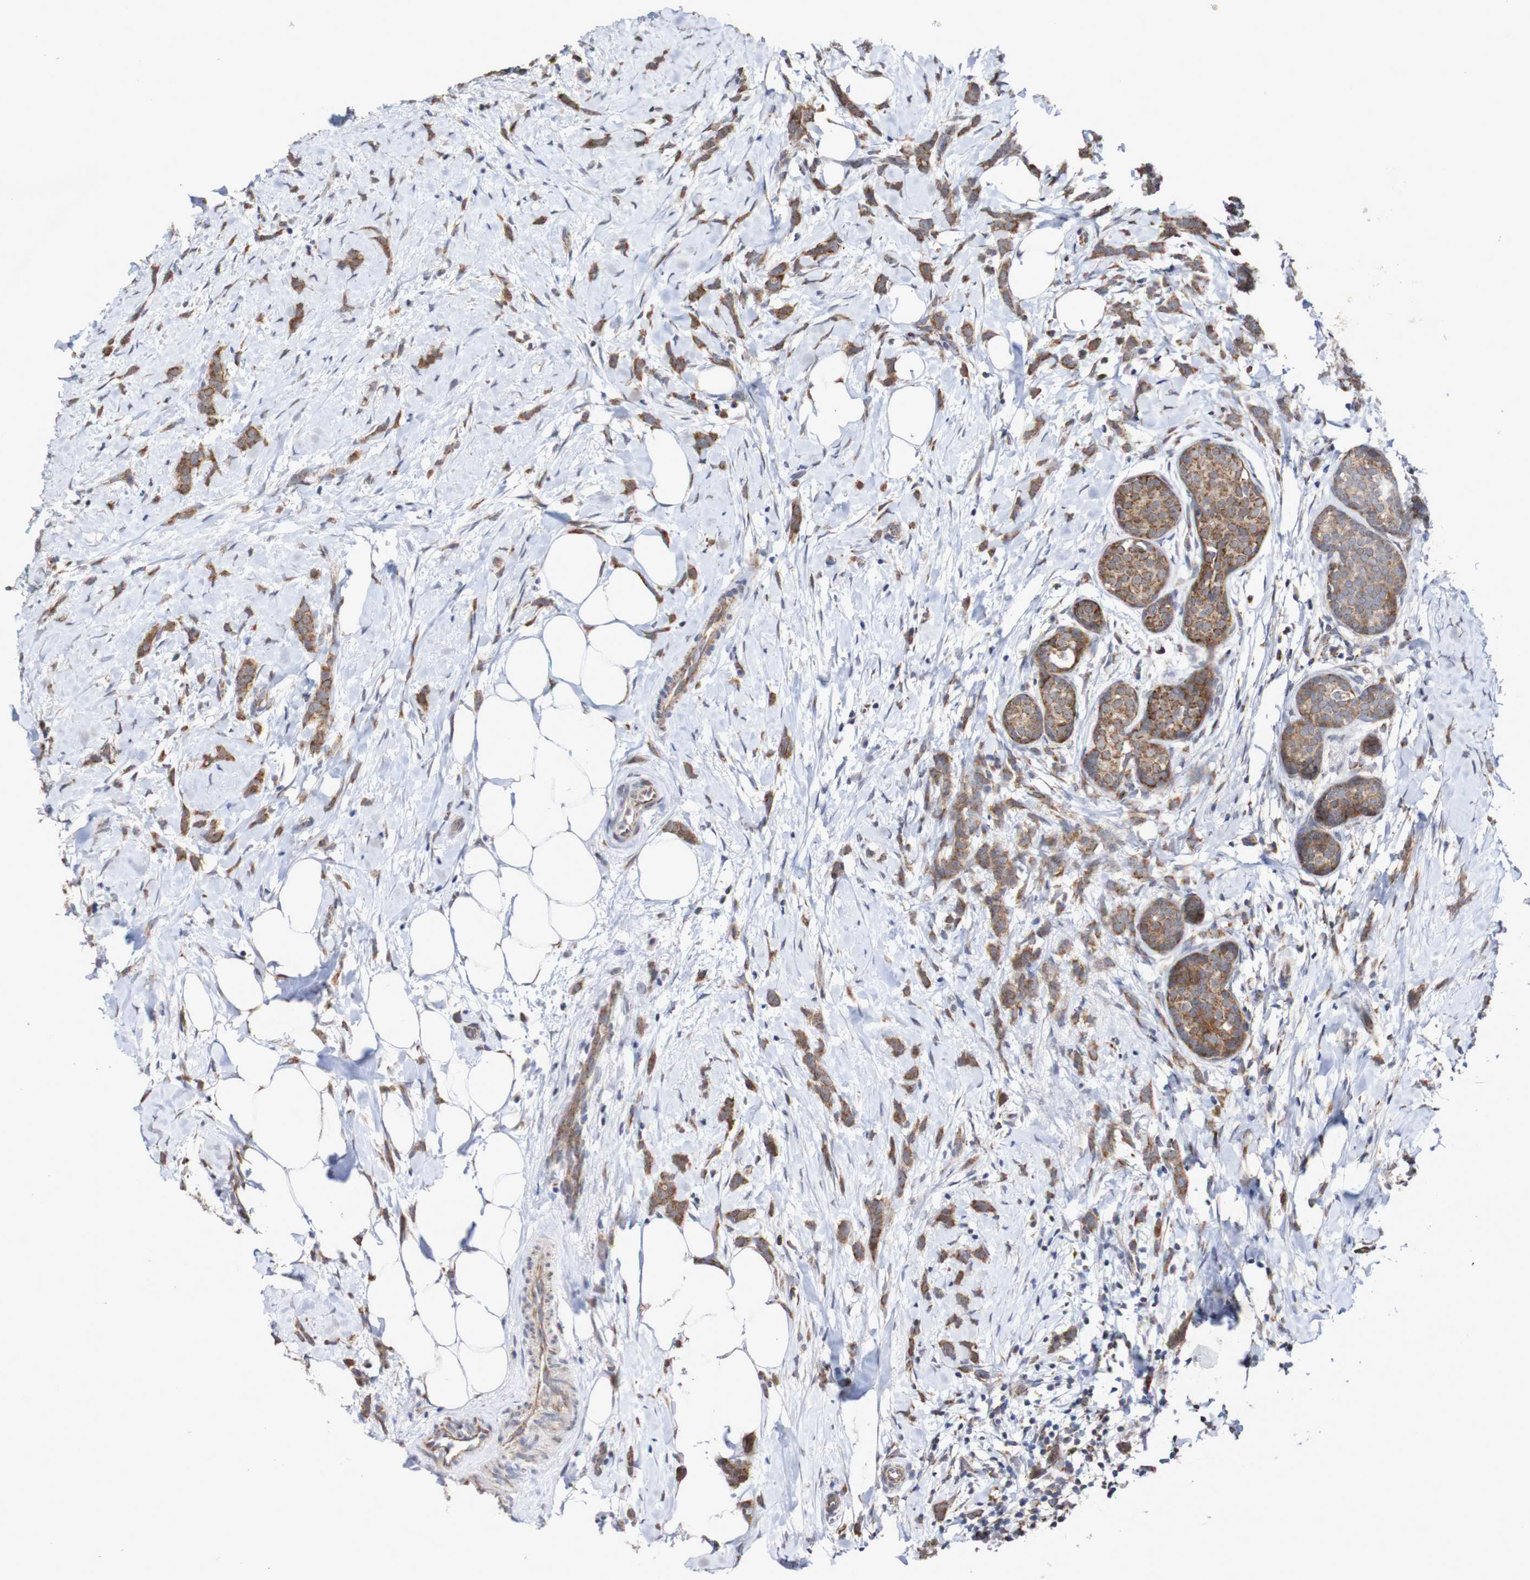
{"staining": {"intensity": "strong", "quantity": ">75%", "location": "cytoplasmic/membranous"}, "tissue": "breast cancer", "cell_type": "Tumor cells", "image_type": "cancer", "snomed": [{"axis": "morphology", "description": "Lobular carcinoma, in situ"}, {"axis": "morphology", "description": "Lobular carcinoma"}, {"axis": "topography", "description": "Breast"}], "caption": "Protein expression analysis of human lobular carcinoma in situ (breast) reveals strong cytoplasmic/membranous staining in about >75% of tumor cells.", "gene": "DVL1", "patient": {"sex": "female", "age": 41}}